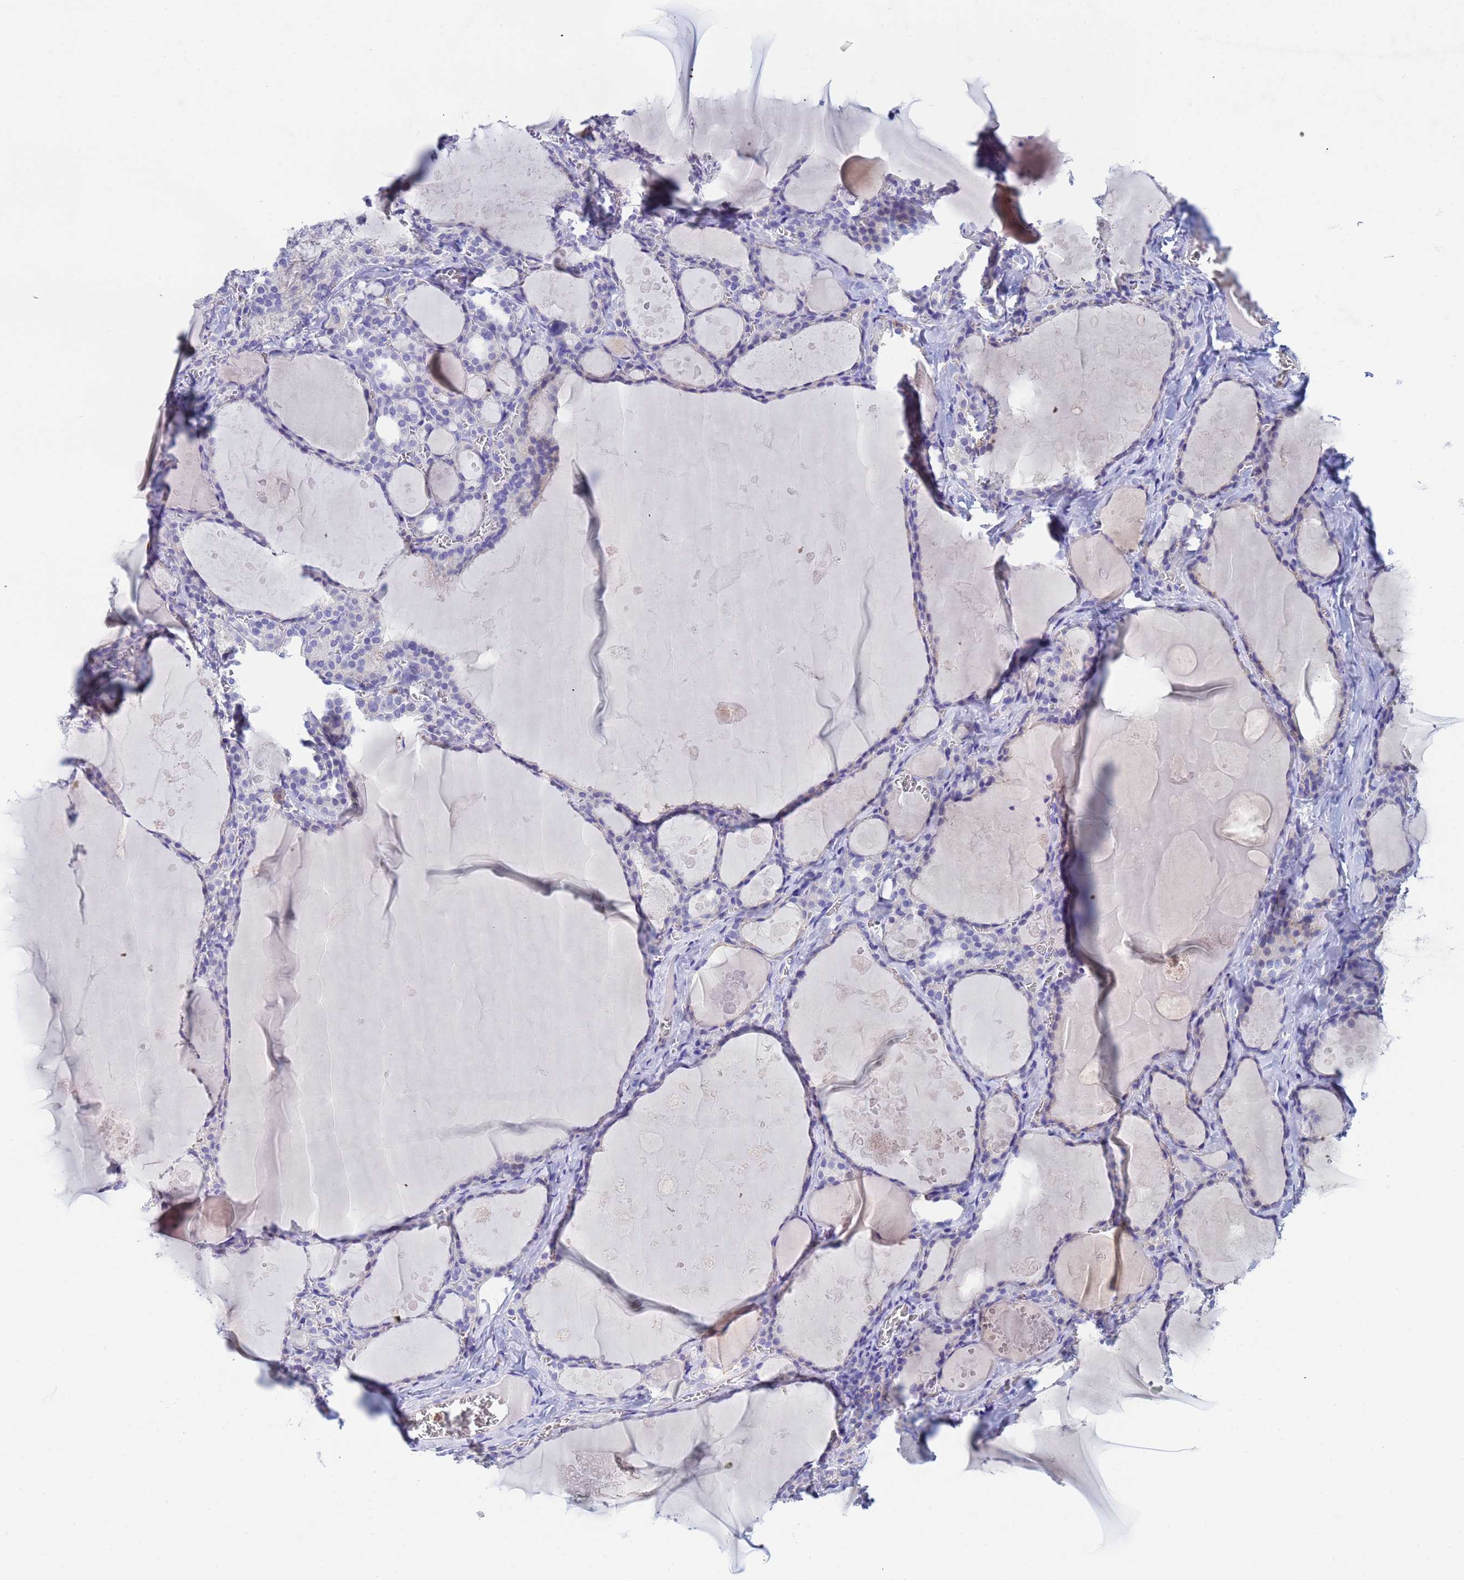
{"staining": {"intensity": "negative", "quantity": "none", "location": "none"}, "tissue": "thyroid gland", "cell_type": "Glandular cells", "image_type": "normal", "snomed": [{"axis": "morphology", "description": "Normal tissue, NOS"}, {"axis": "topography", "description": "Thyroid gland"}], "caption": "Immunohistochemical staining of unremarkable human thyroid gland demonstrates no significant staining in glandular cells. Brightfield microscopy of immunohistochemistry (IHC) stained with DAB (3,3'-diaminobenzidine) (brown) and hematoxylin (blue), captured at high magnification.", "gene": "CSTB", "patient": {"sex": "male", "age": 56}}